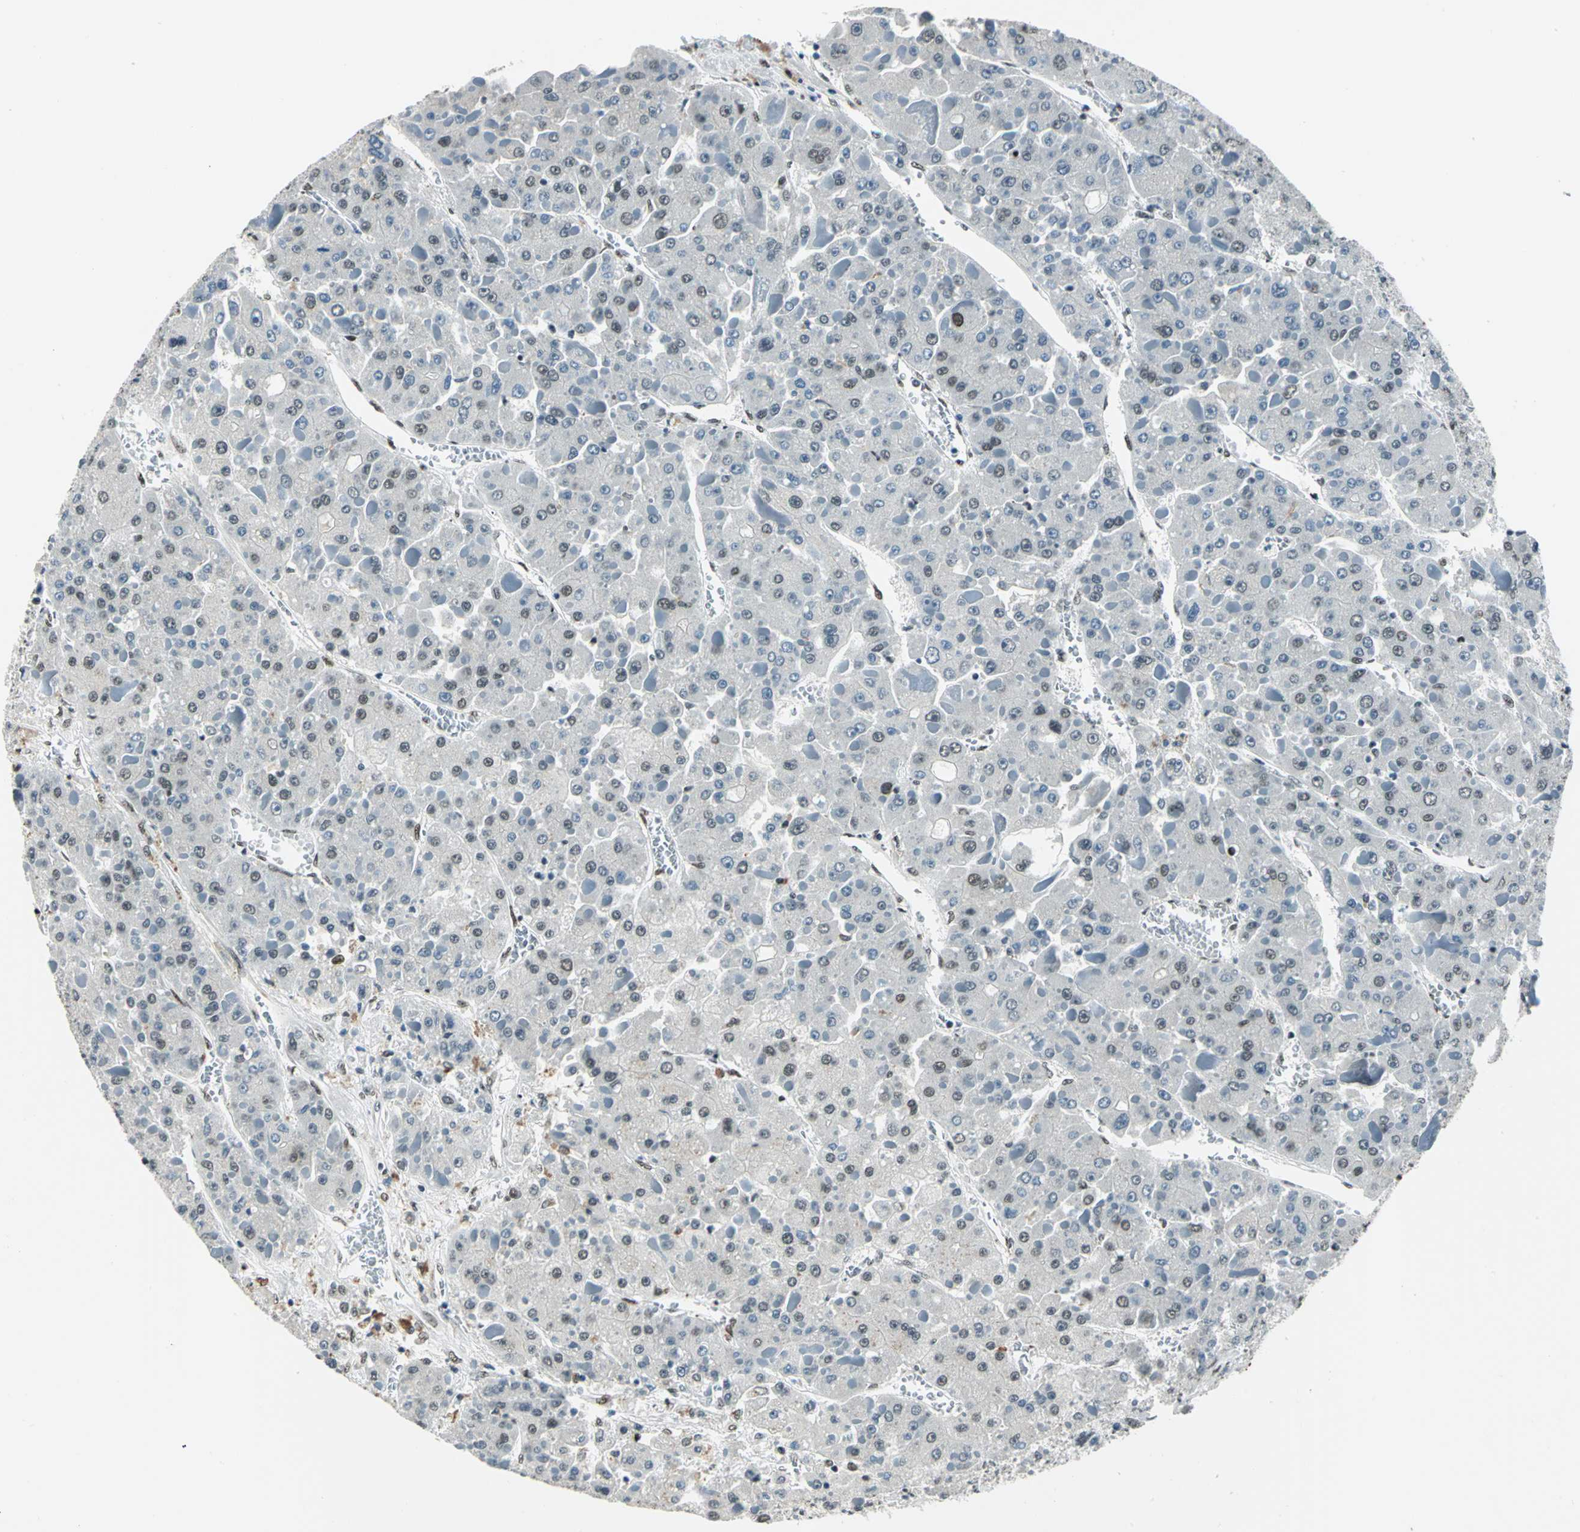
{"staining": {"intensity": "moderate", "quantity": "<25%", "location": "nuclear"}, "tissue": "liver cancer", "cell_type": "Tumor cells", "image_type": "cancer", "snomed": [{"axis": "morphology", "description": "Carcinoma, Hepatocellular, NOS"}, {"axis": "topography", "description": "Liver"}], "caption": "Moderate nuclear expression is appreciated in approximately <25% of tumor cells in hepatocellular carcinoma (liver).", "gene": "KAT6B", "patient": {"sex": "female", "age": 73}}